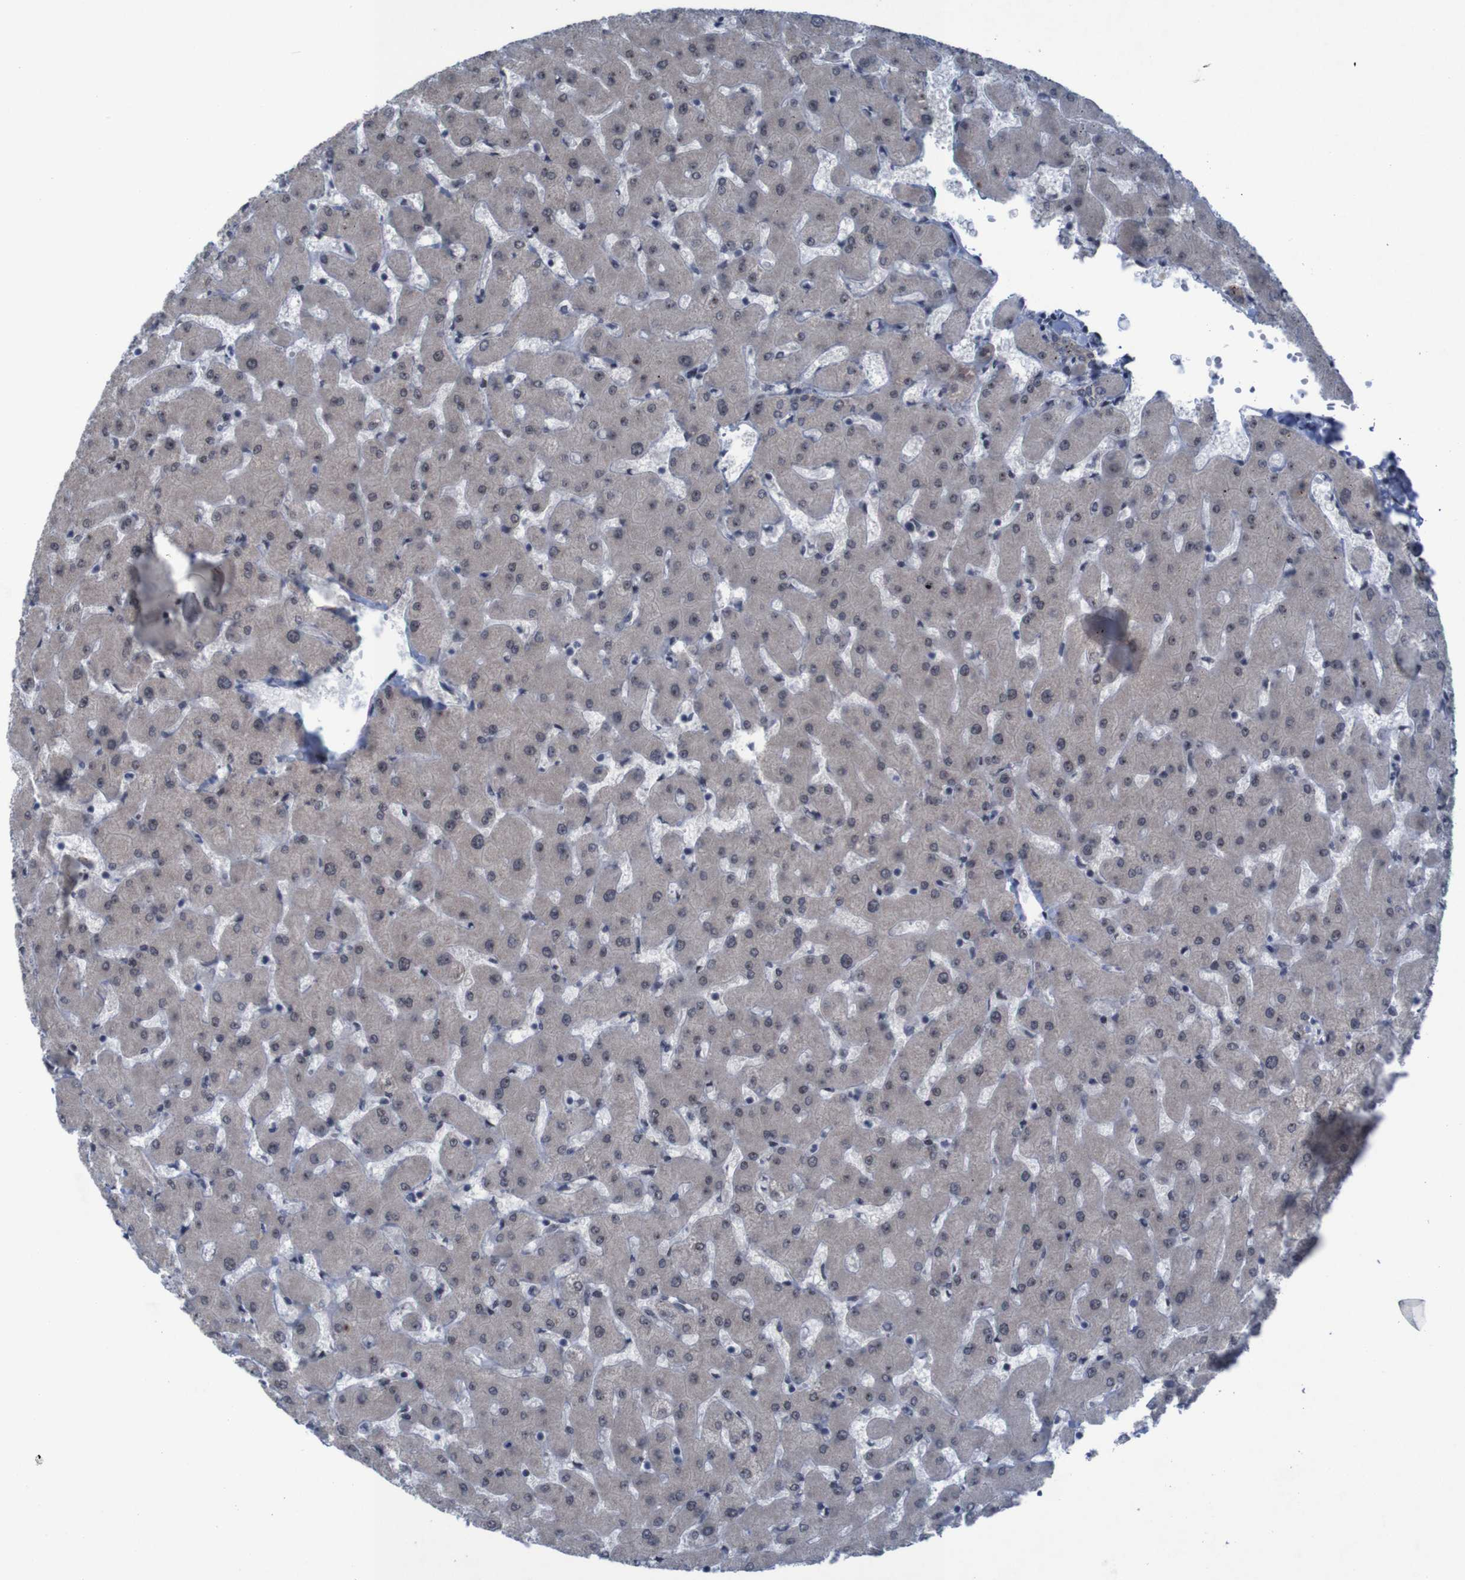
{"staining": {"intensity": "weak", "quantity": "<25%", "location": "cytoplasmic/membranous"}, "tissue": "liver", "cell_type": "Cholangiocytes", "image_type": "normal", "snomed": [{"axis": "morphology", "description": "Normal tissue, NOS"}, {"axis": "topography", "description": "Liver"}], "caption": "The IHC micrograph has no significant expression in cholangiocytes of liver. Brightfield microscopy of immunohistochemistry (IHC) stained with DAB (3,3'-diaminobenzidine) (brown) and hematoxylin (blue), captured at high magnification.", "gene": "CLDN18", "patient": {"sex": "female", "age": 63}}